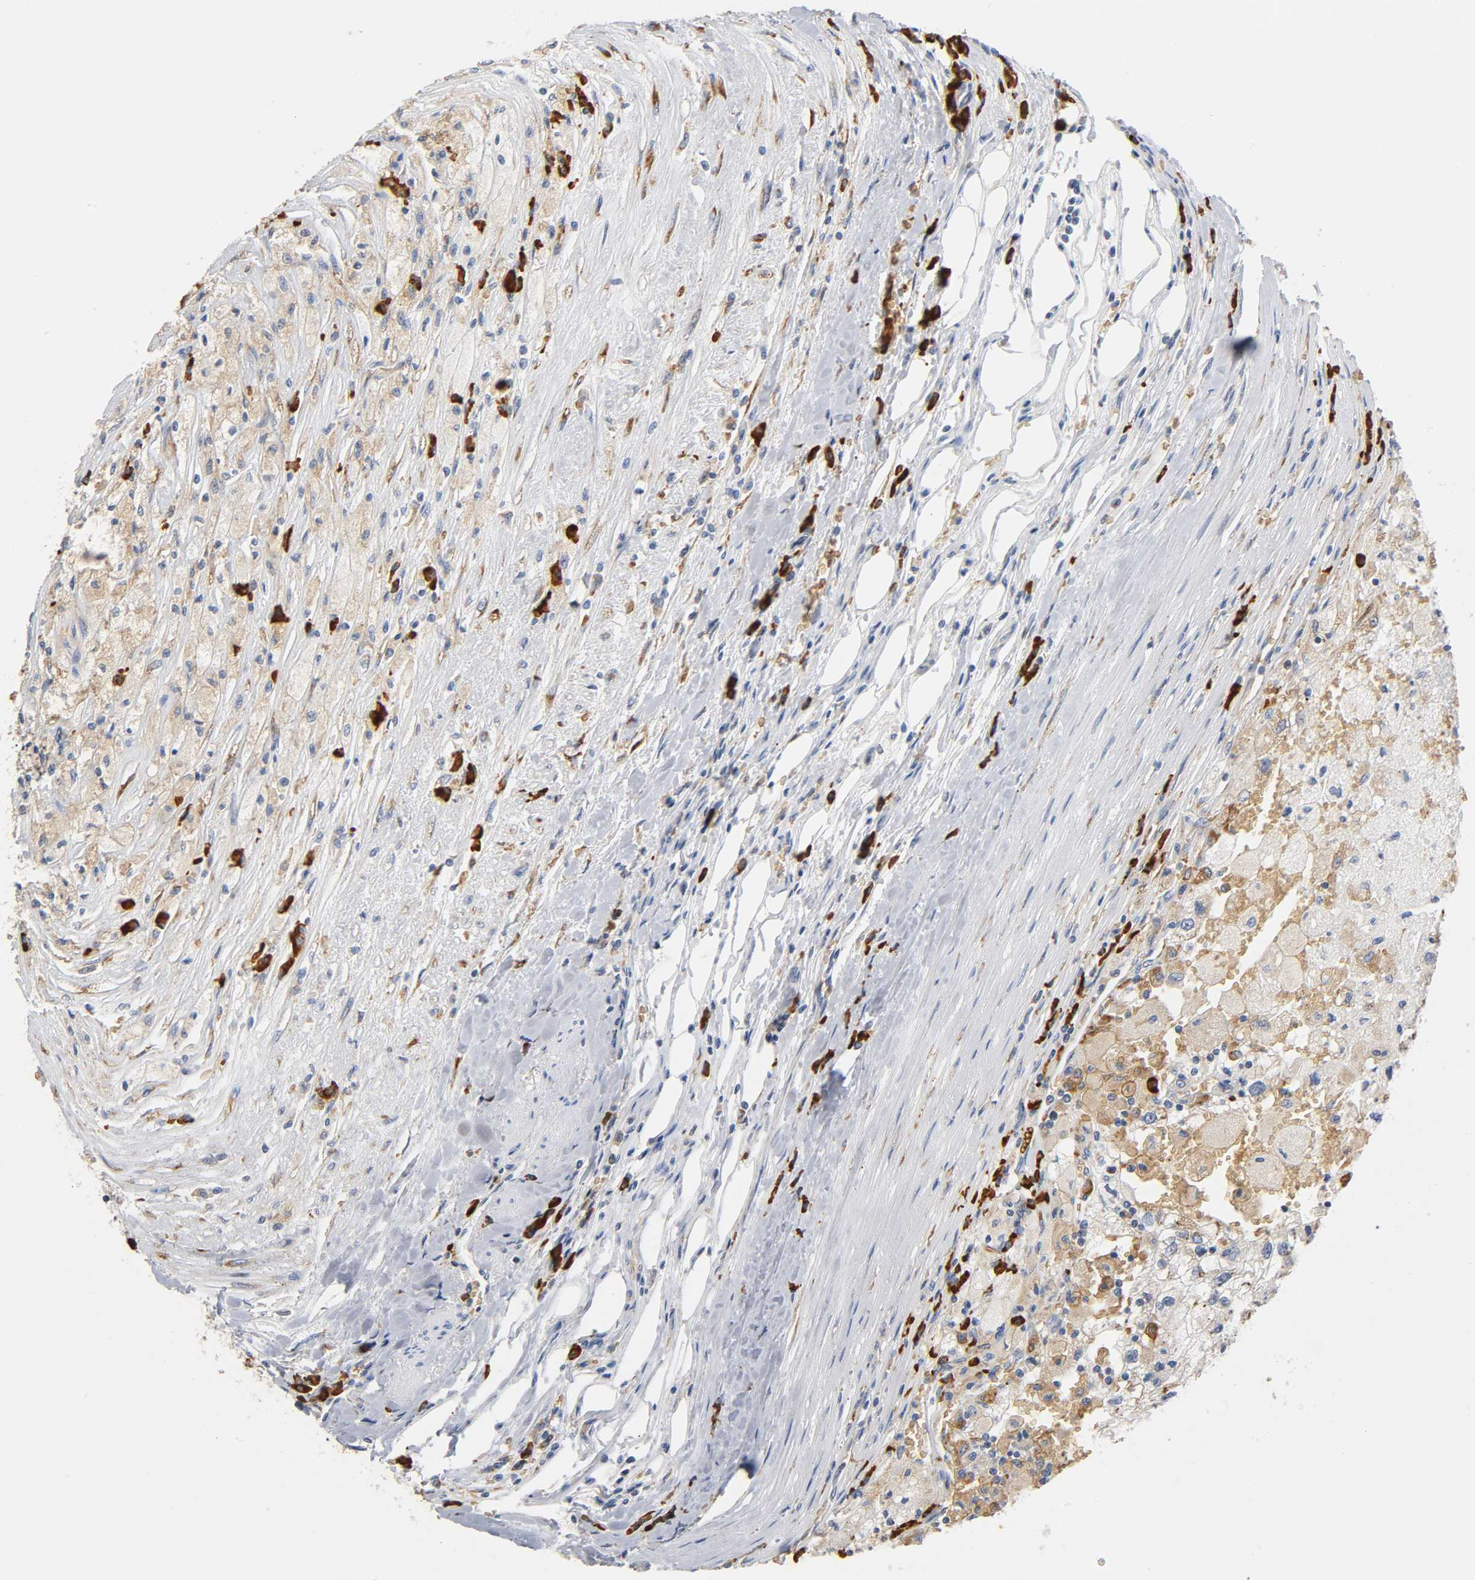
{"staining": {"intensity": "weak", "quantity": "25%-75%", "location": "cytoplasmic/membranous"}, "tissue": "renal cancer", "cell_type": "Tumor cells", "image_type": "cancer", "snomed": [{"axis": "morphology", "description": "Normal tissue, NOS"}, {"axis": "morphology", "description": "Adenocarcinoma, NOS"}, {"axis": "topography", "description": "Kidney"}], "caption": "A brown stain highlights weak cytoplasmic/membranous positivity of a protein in adenocarcinoma (renal) tumor cells.", "gene": "UCKL1", "patient": {"sex": "male", "age": 71}}